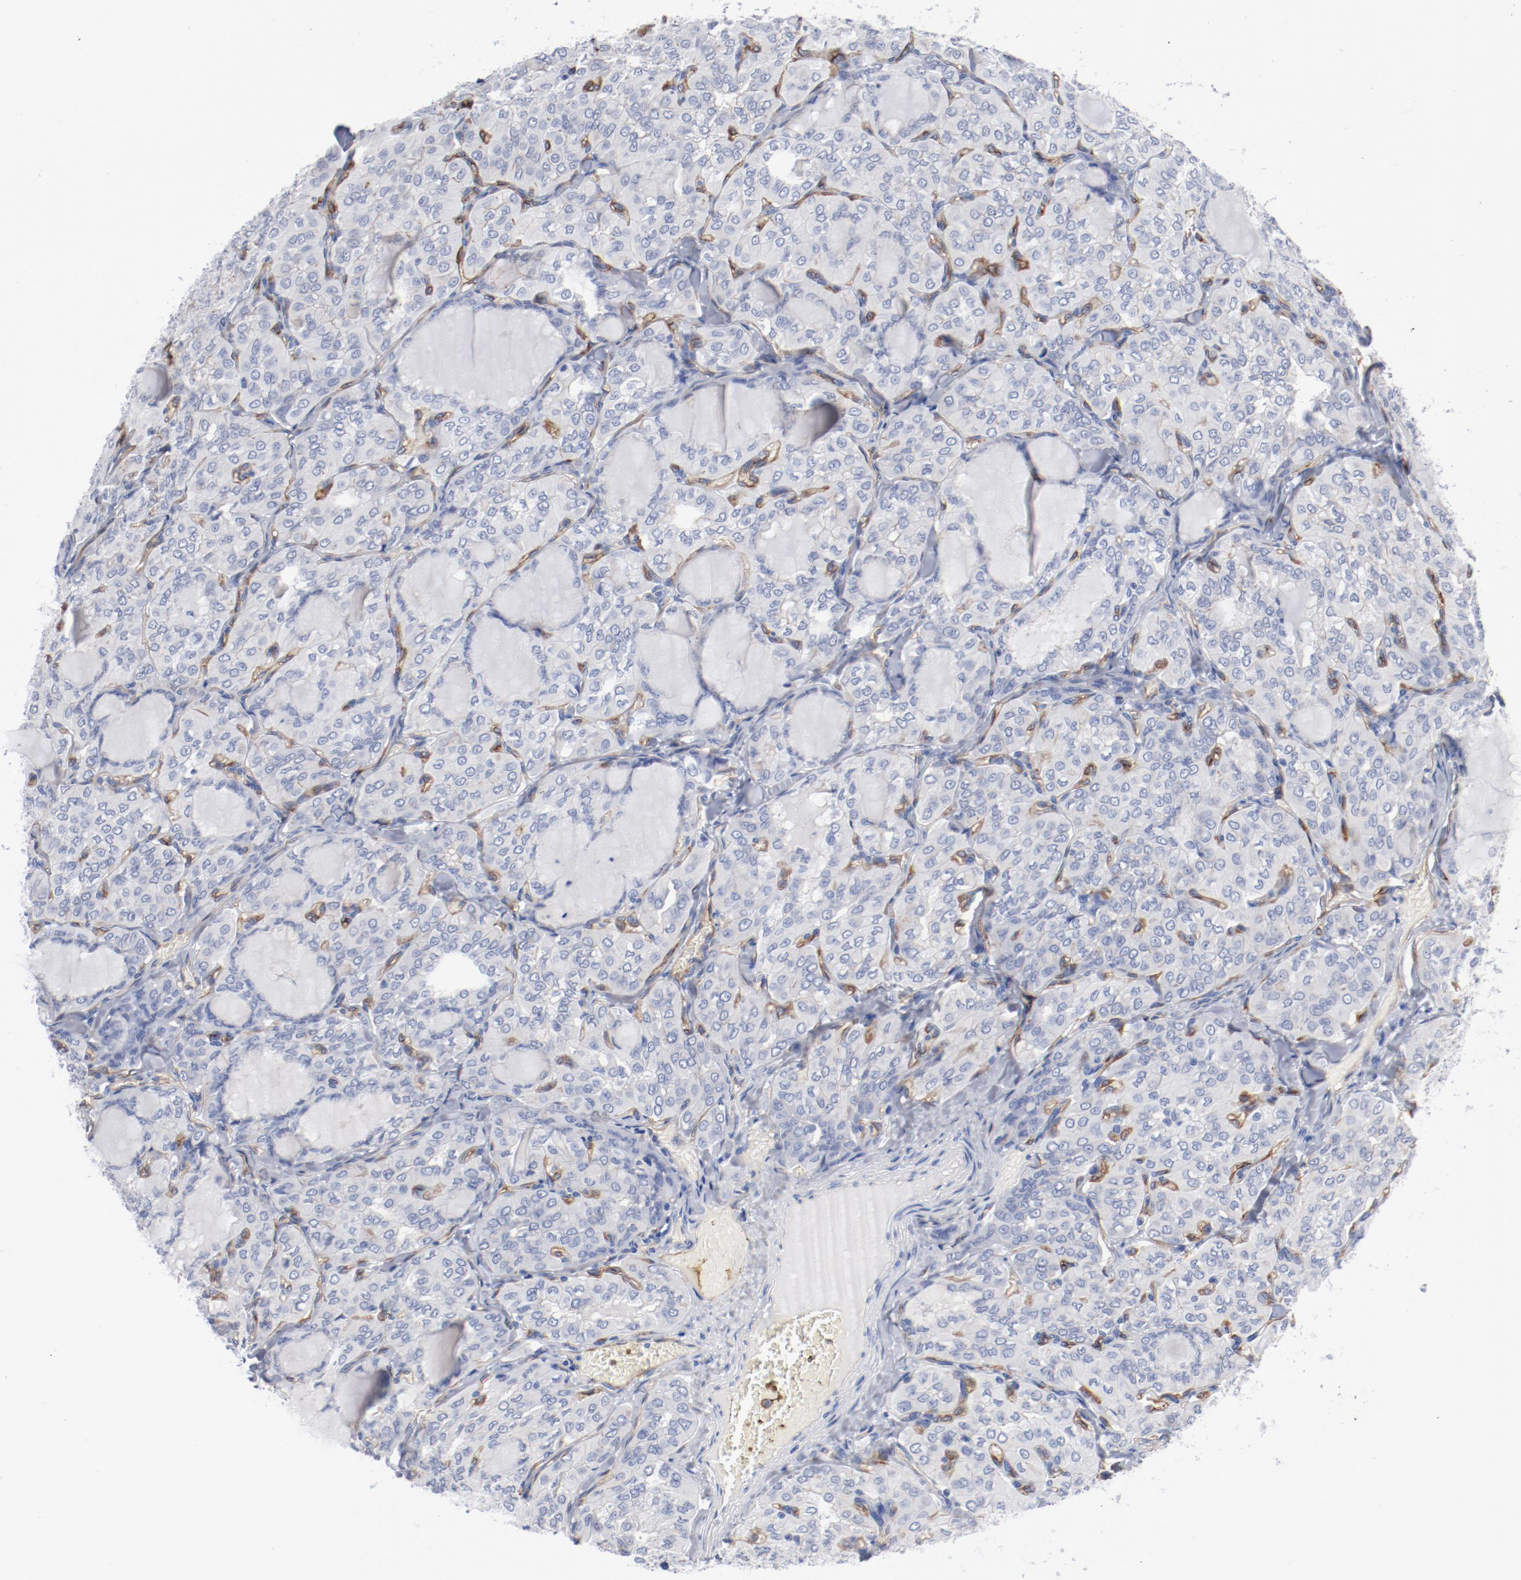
{"staining": {"intensity": "negative", "quantity": "none", "location": "none"}, "tissue": "thyroid cancer", "cell_type": "Tumor cells", "image_type": "cancer", "snomed": [{"axis": "morphology", "description": "Papillary adenocarcinoma, NOS"}, {"axis": "topography", "description": "Thyroid gland"}], "caption": "The image reveals no significant expression in tumor cells of thyroid cancer (papillary adenocarcinoma).", "gene": "SHANK3", "patient": {"sex": "male", "age": 20}}